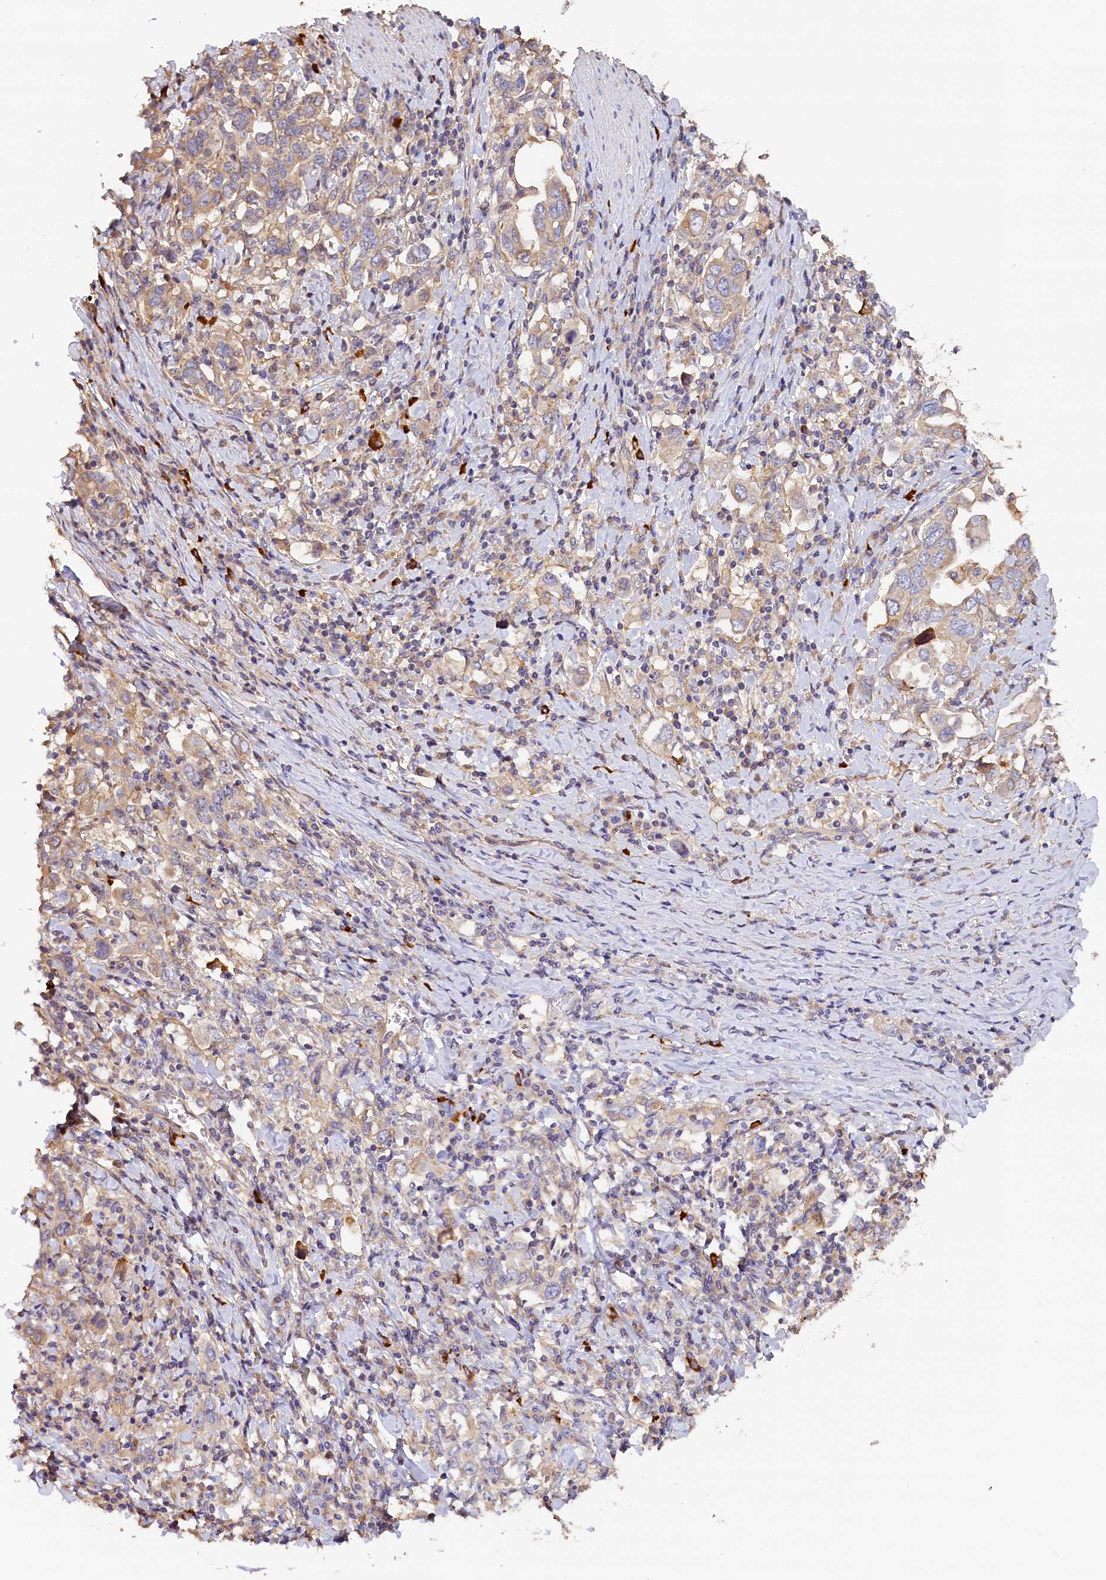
{"staining": {"intensity": "weak", "quantity": ">75%", "location": "cytoplasmic/membranous"}, "tissue": "stomach cancer", "cell_type": "Tumor cells", "image_type": "cancer", "snomed": [{"axis": "morphology", "description": "Adenocarcinoma, NOS"}, {"axis": "topography", "description": "Stomach, upper"}, {"axis": "topography", "description": "Stomach"}], "caption": "An immunohistochemistry photomicrograph of neoplastic tissue is shown. Protein staining in brown labels weak cytoplasmic/membranous positivity in adenocarcinoma (stomach) within tumor cells.", "gene": "KATNB1", "patient": {"sex": "male", "age": 62}}